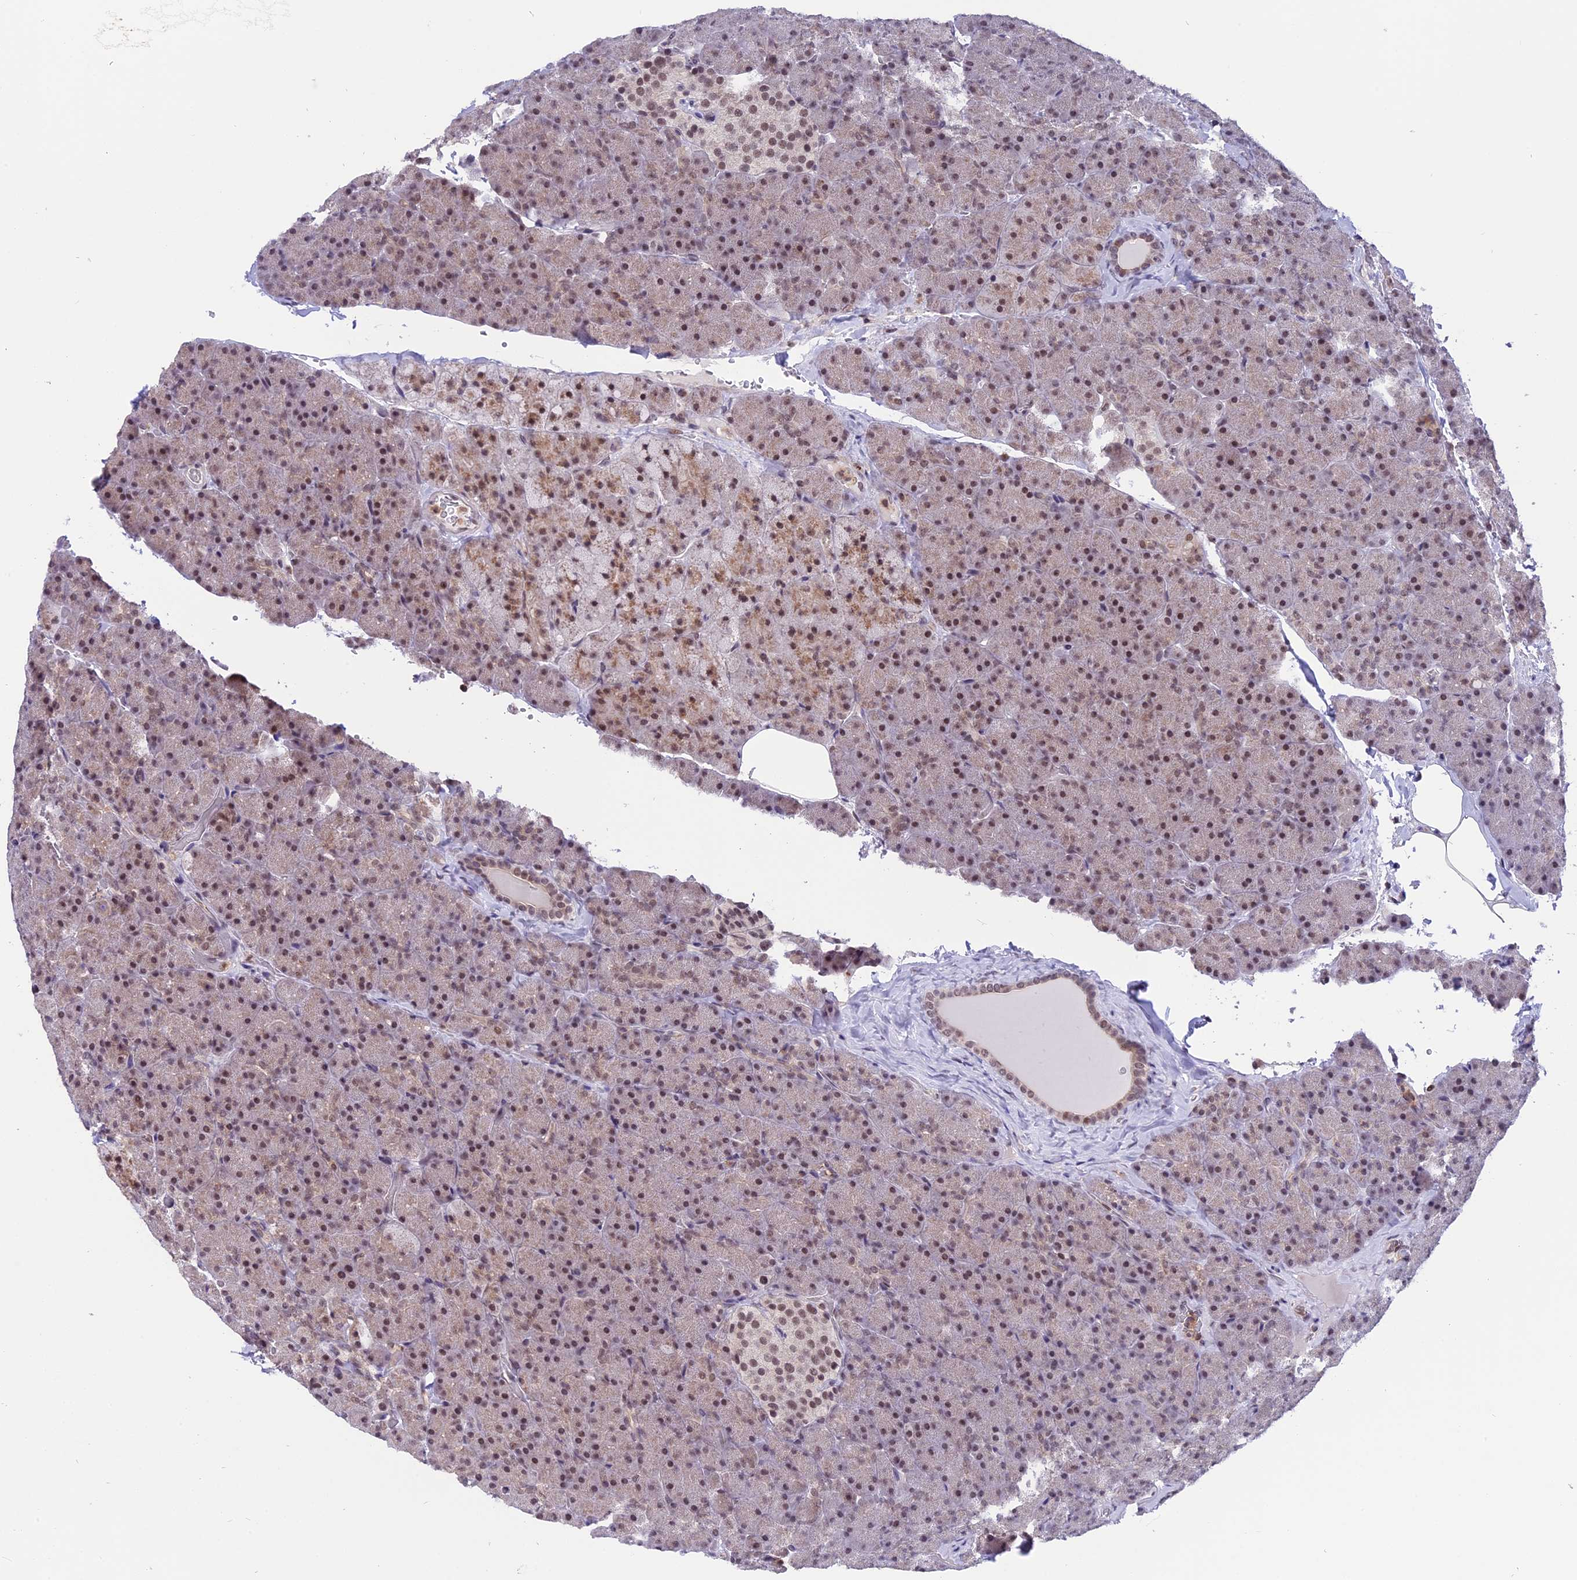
{"staining": {"intensity": "moderate", "quantity": ">75%", "location": "nuclear"}, "tissue": "pancreas", "cell_type": "Exocrine glandular cells", "image_type": "normal", "snomed": [{"axis": "morphology", "description": "Normal tissue, NOS"}, {"axis": "topography", "description": "Pancreas"}], "caption": "Exocrine glandular cells exhibit medium levels of moderate nuclear staining in about >75% of cells in benign pancreas.", "gene": "TADA3", "patient": {"sex": "male", "age": 36}}